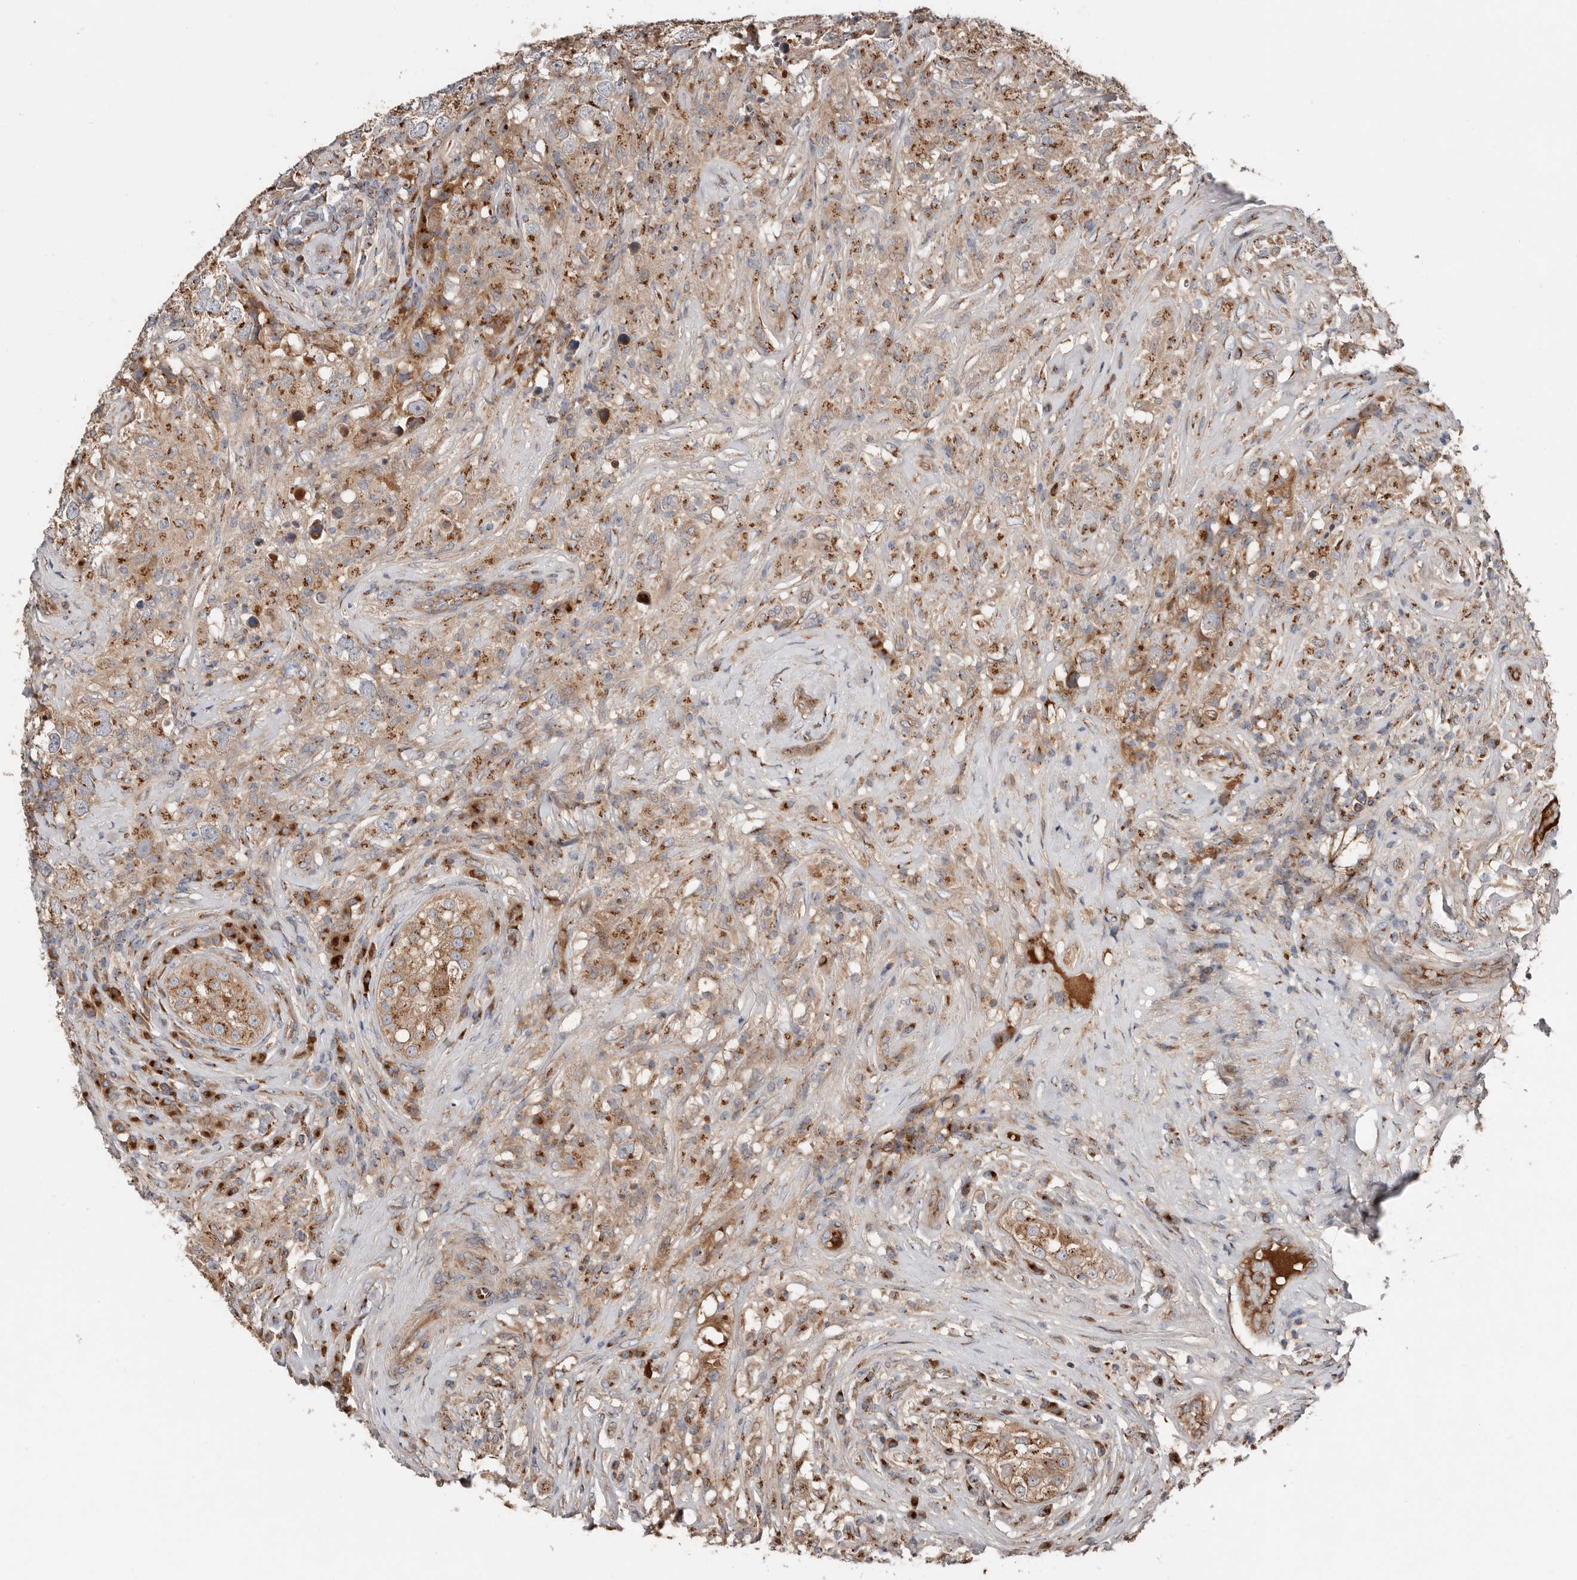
{"staining": {"intensity": "moderate", "quantity": ">75%", "location": "cytoplasmic/membranous"}, "tissue": "testis cancer", "cell_type": "Tumor cells", "image_type": "cancer", "snomed": [{"axis": "morphology", "description": "Seminoma, NOS"}, {"axis": "topography", "description": "Testis"}], "caption": "A high-resolution histopathology image shows immunohistochemistry (IHC) staining of testis cancer, which exhibits moderate cytoplasmic/membranous expression in approximately >75% of tumor cells.", "gene": "COG1", "patient": {"sex": "male", "age": 49}}